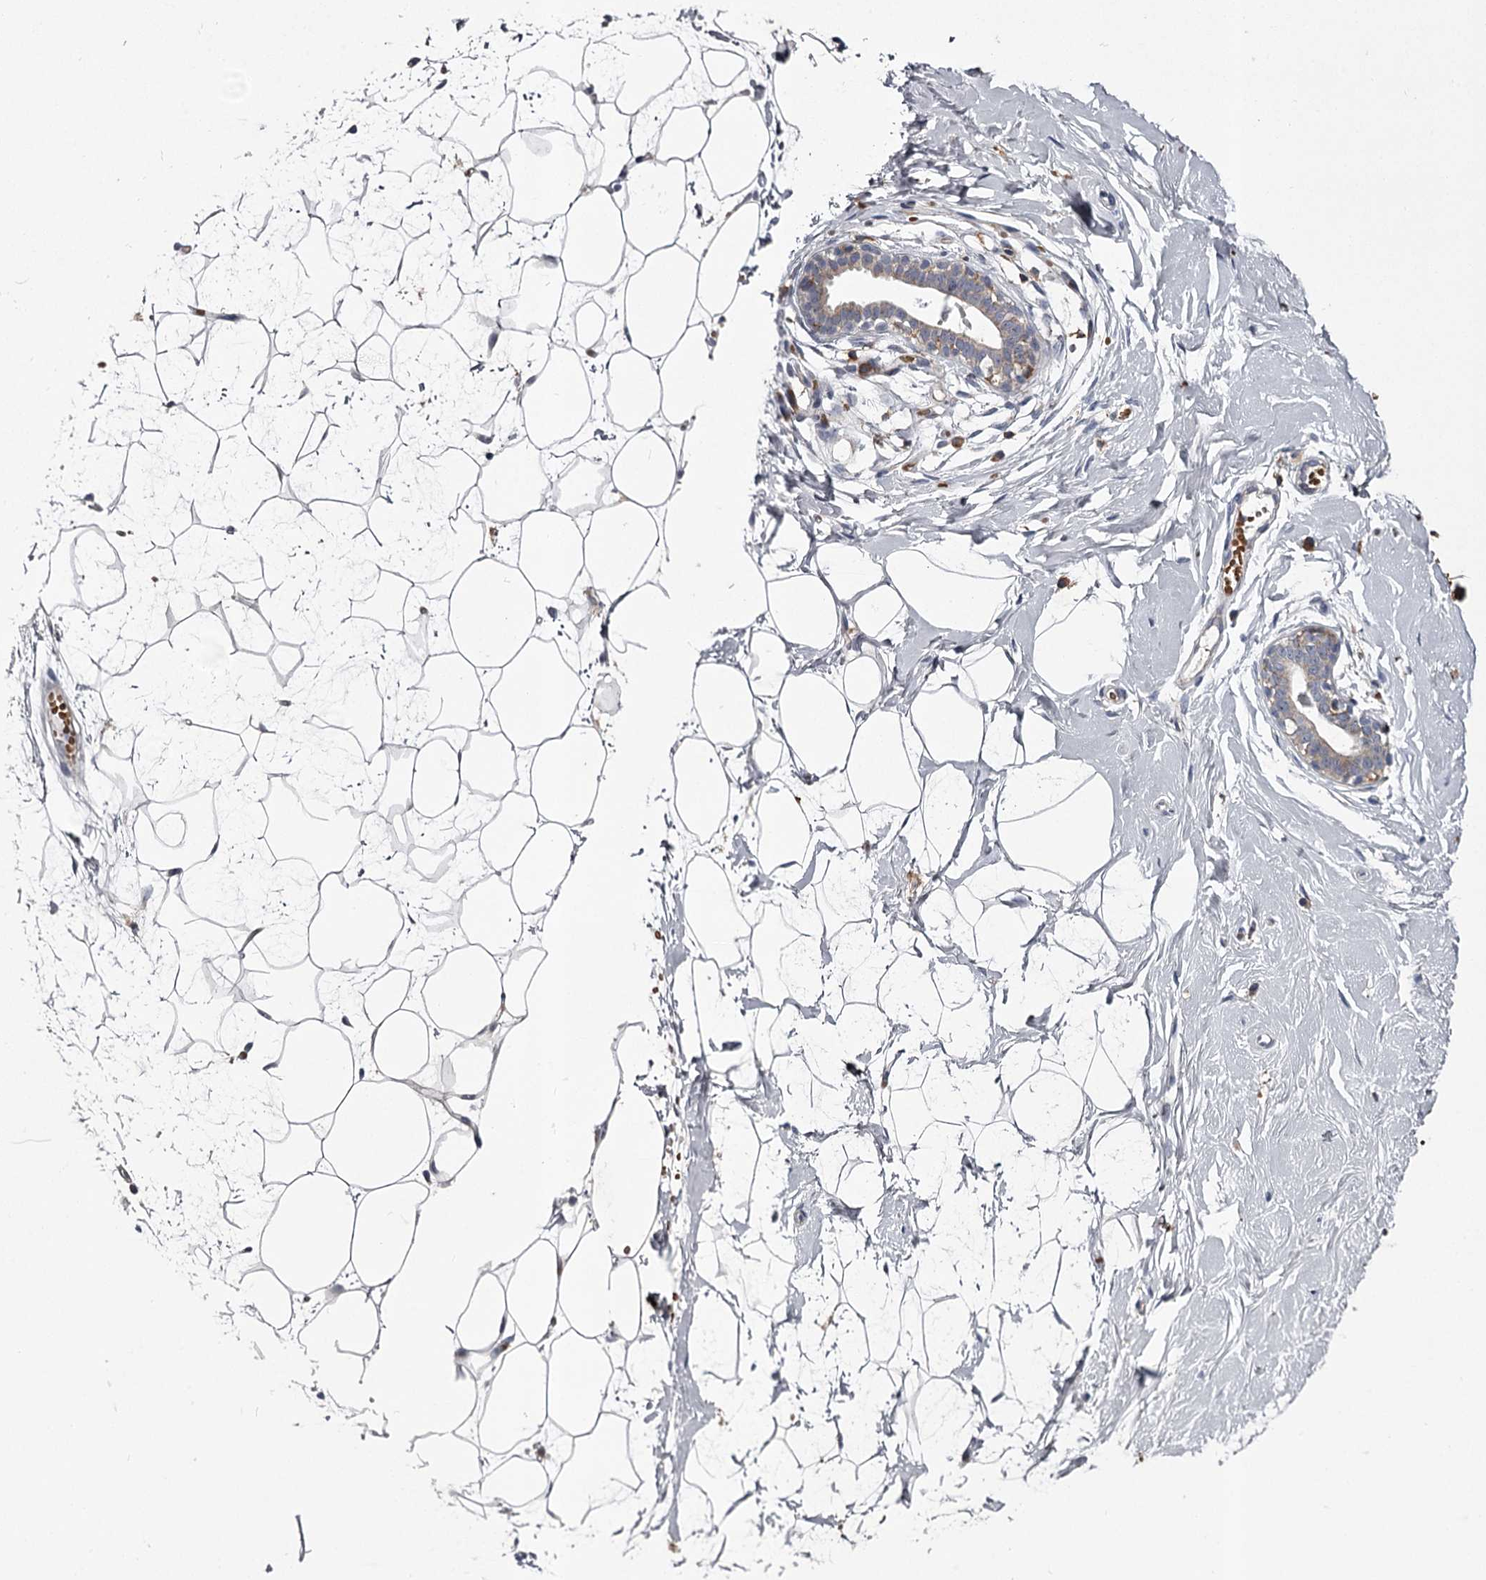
{"staining": {"intensity": "negative", "quantity": "none", "location": "none"}, "tissue": "breast", "cell_type": "Adipocytes", "image_type": "normal", "snomed": [{"axis": "morphology", "description": "Normal tissue, NOS"}, {"axis": "morphology", "description": "Adenoma, NOS"}, {"axis": "topography", "description": "Breast"}], "caption": "Immunohistochemical staining of unremarkable human breast shows no significant staining in adipocytes.", "gene": "RASSF6", "patient": {"sex": "female", "age": 23}}